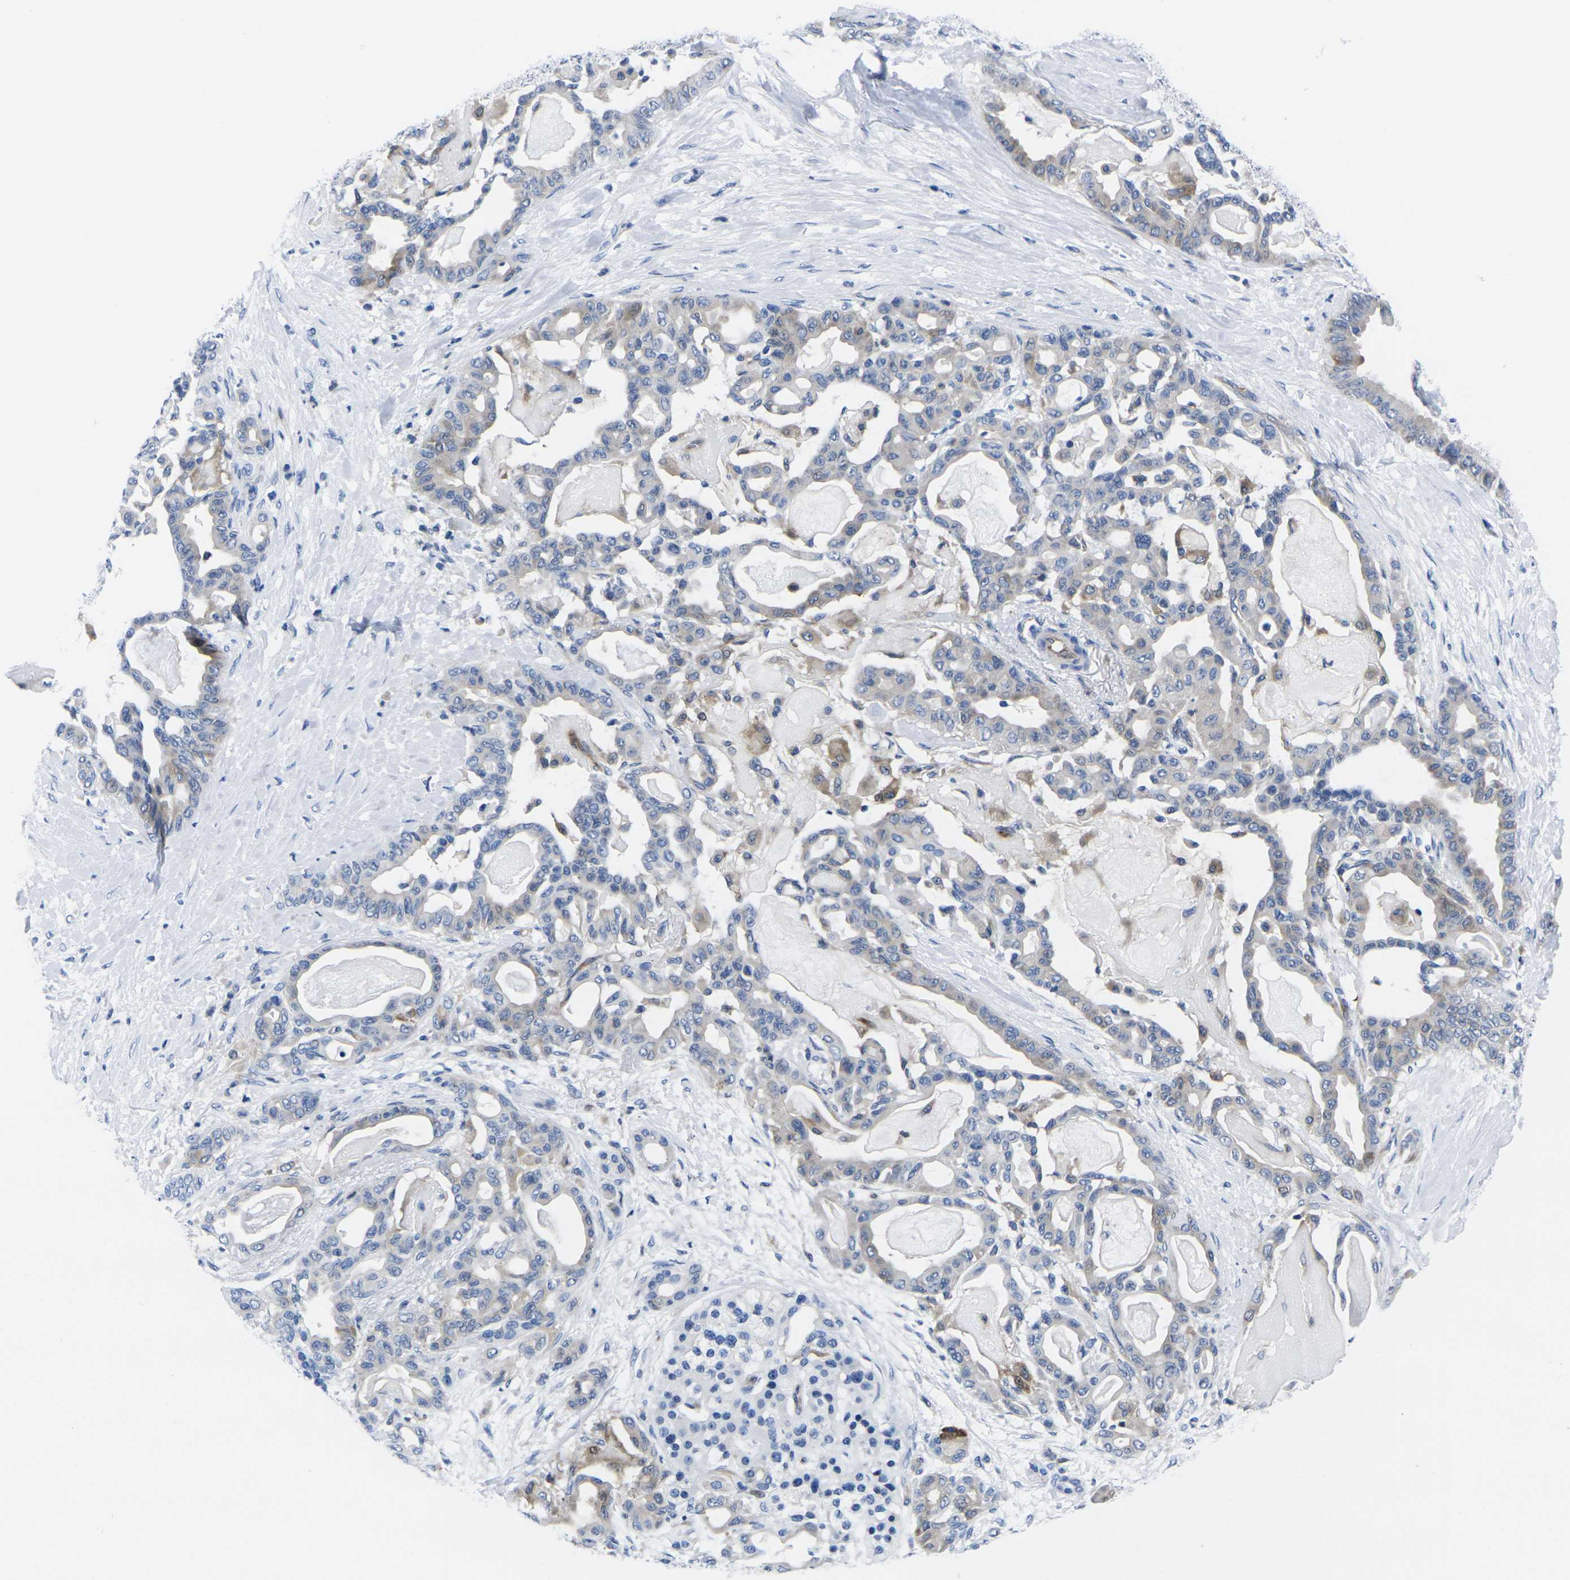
{"staining": {"intensity": "weak", "quantity": "<25%", "location": "cytoplasmic/membranous"}, "tissue": "pancreatic cancer", "cell_type": "Tumor cells", "image_type": "cancer", "snomed": [{"axis": "morphology", "description": "Adenocarcinoma, NOS"}, {"axis": "topography", "description": "Pancreas"}], "caption": "This is a photomicrograph of IHC staining of adenocarcinoma (pancreatic), which shows no expression in tumor cells.", "gene": "EIF4A1", "patient": {"sex": "male", "age": 63}}